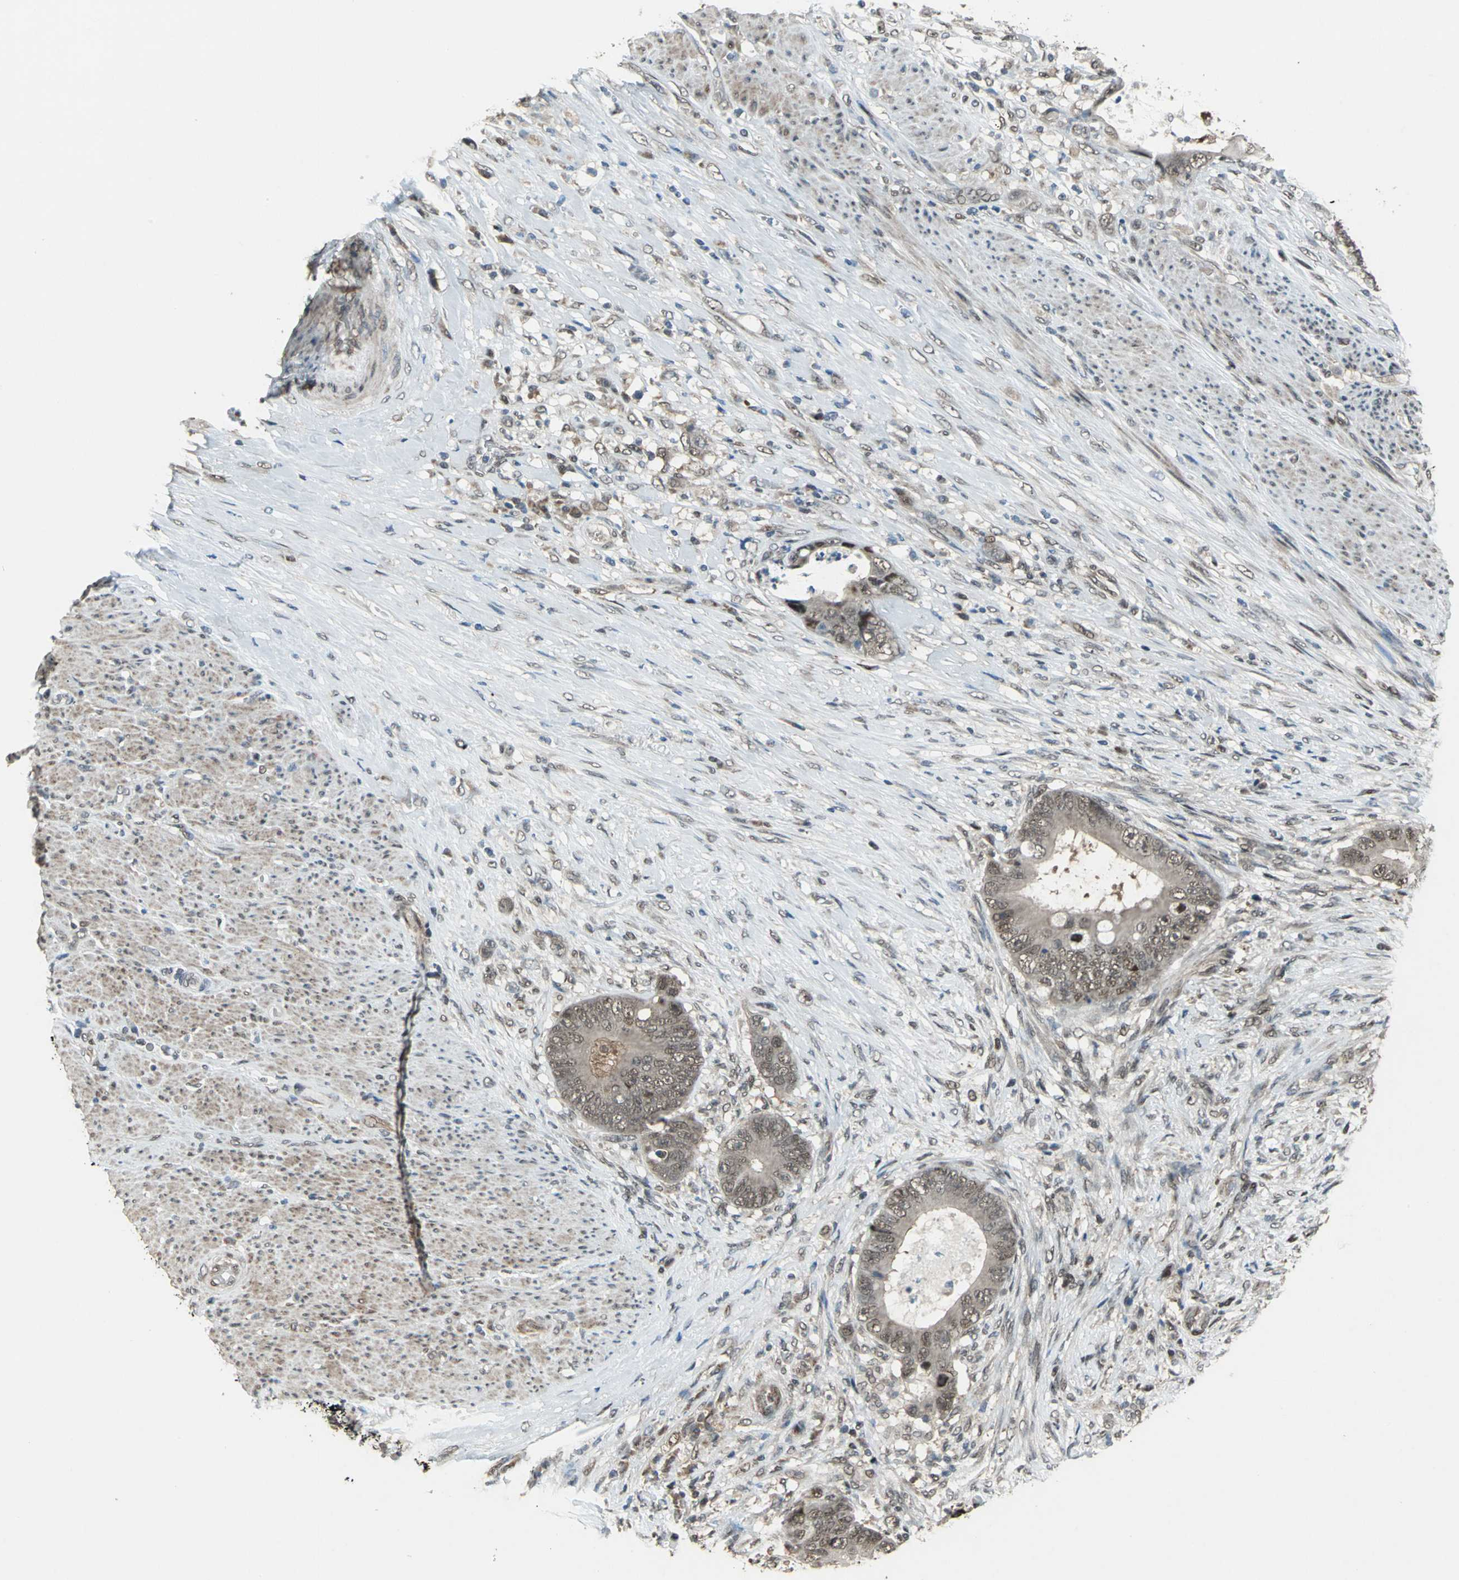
{"staining": {"intensity": "weak", "quantity": ">75%", "location": "cytoplasmic/membranous,nuclear"}, "tissue": "colorectal cancer", "cell_type": "Tumor cells", "image_type": "cancer", "snomed": [{"axis": "morphology", "description": "Adenocarcinoma, NOS"}, {"axis": "topography", "description": "Rectum"}], "caption": "Human colorectal adenocarcinoma stained with a brown dye demonstrates weak cytoplasmic/membranous and nuclear positive staining in about >75% of tumor cells.", "gene": "COPS5", "patient": {"sex": "female", "age": 77}}